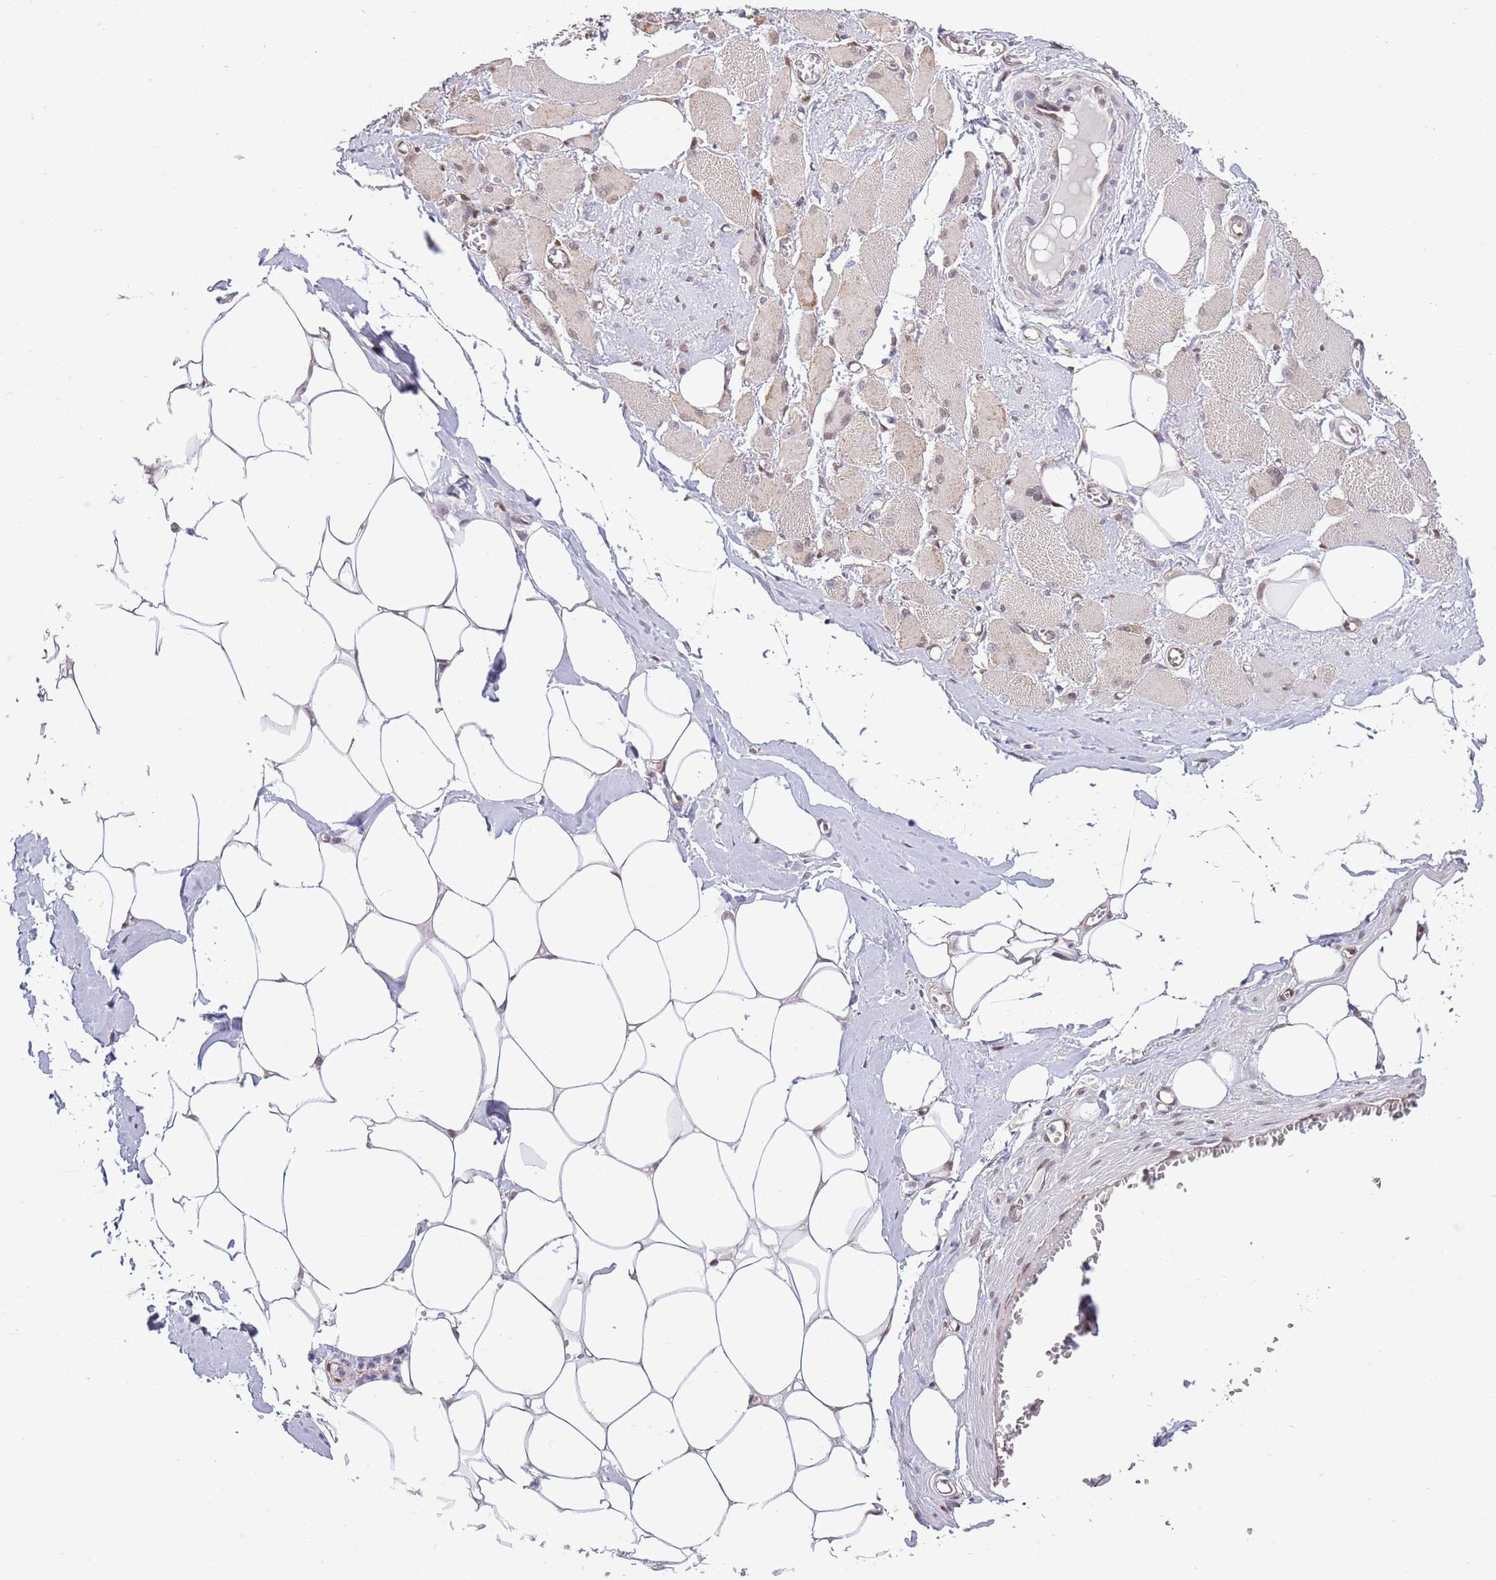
{"staining": {"intensity": "weak", "quantity": "<25%", "location": "cytoplasmic/membranous,nuclear"}, "tissue": "skeletal muscle", "cell_type": "Myocytes", "image_type": "normal", "snomed": [{"axis": "morphology", "description": "Normal tissue, NOS"}, {"axis": "morphology", "description": "Basal cell carcinoma"}, {"axis": "topography", "description": "Skeletal muscle"}], "caption": "This micrograph is of benign skeletal muscle stained with immunohistochemistry (IHC) to label a protein in brown with the nuclei are counter-stained blue. There is no staining in myocytes.", "gene": "ARL2BP", "patient": {"sex": "female", "age": 64}}